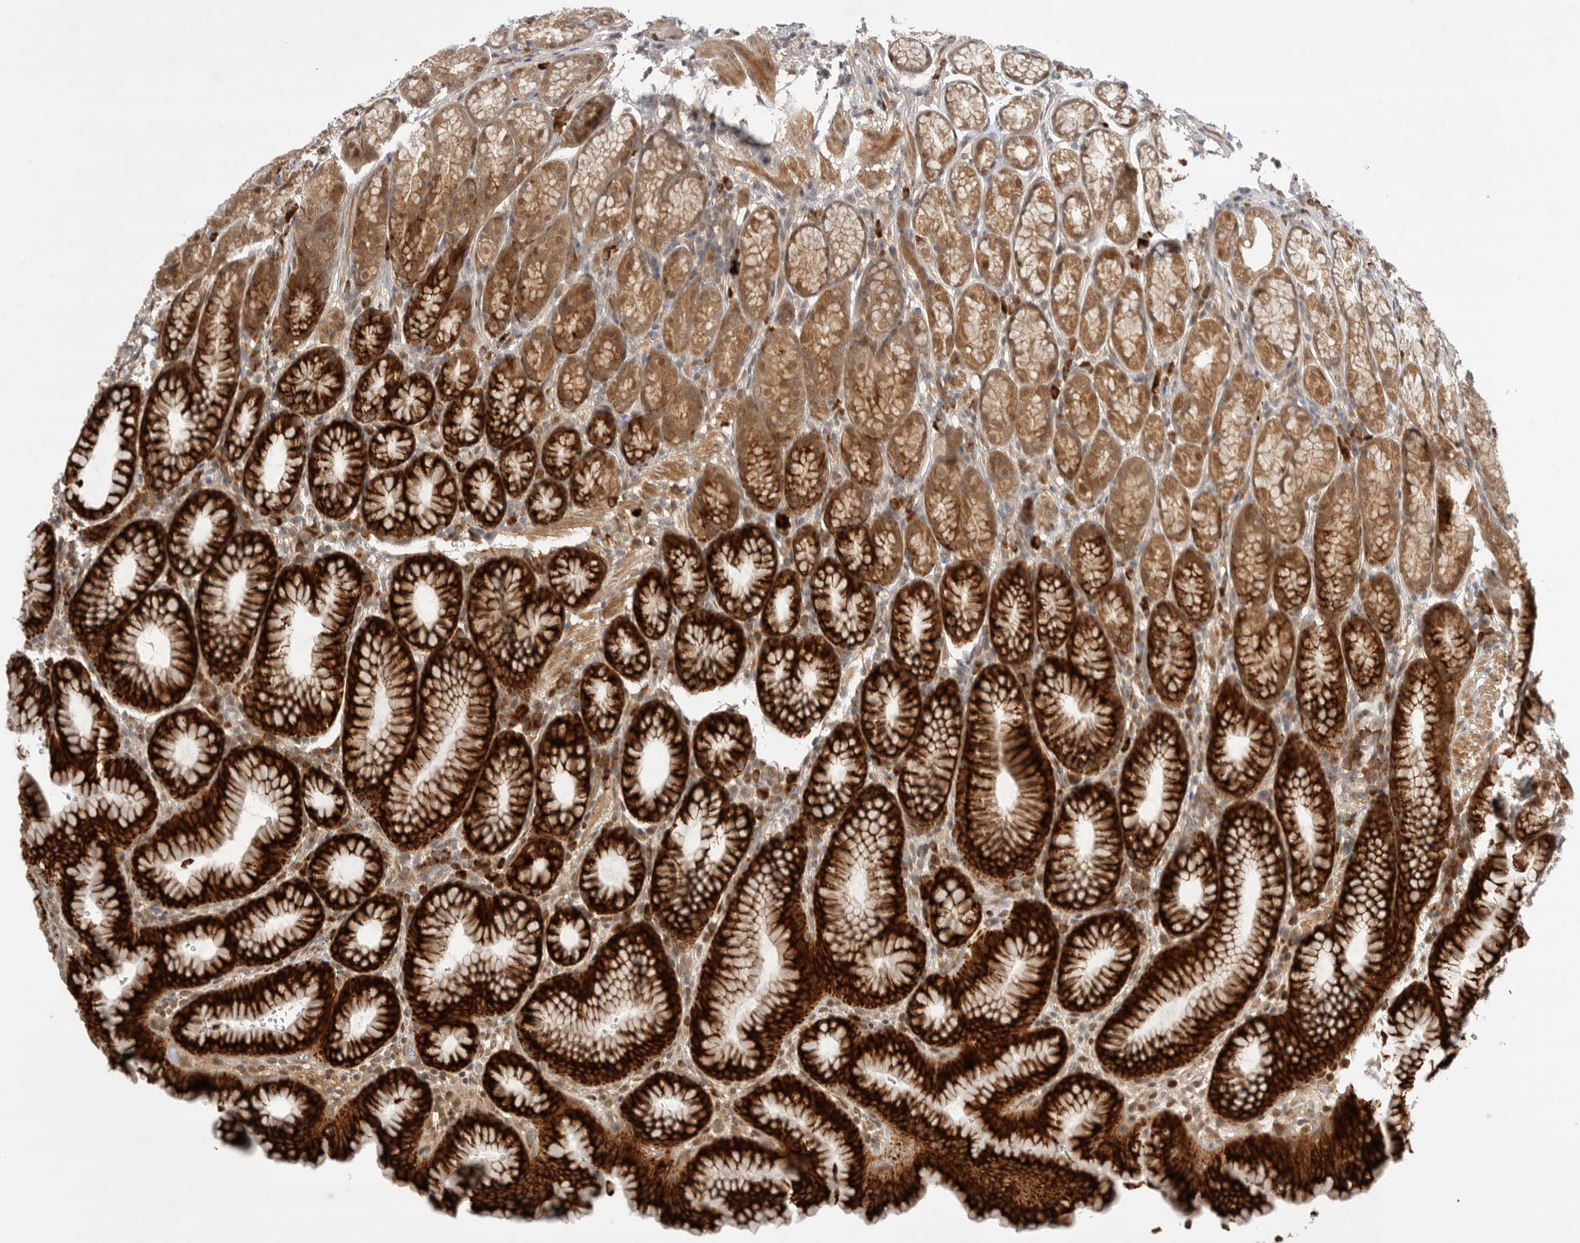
{"staining": {"intensity": "strong", "quantity": ">75%", "location": "cytoplasmic/membranous,nuclear"}, "tissue": "stomach", "cell_type": "Glandular cells", "image_type": "normal", "snomed": [{"axis": "morphology", "description": "Normal tissue, NOS"}, {"axis": "topography", "description": "Stomach"}], "caption": "Immunohistochemical staining of unremarkable human stomach shows strong cytoplasmic/membranous,nuclear protein positivity in approximately >75% of glandular cells. The staining is performed using DAB (3,3'-diaminobenzidine) brown chromogen to label protein expression. The nuclei are counter-stained blue using hematoxylin.", "gene": "DCAF8", "patient": {"sex": "male", "age": 42}}